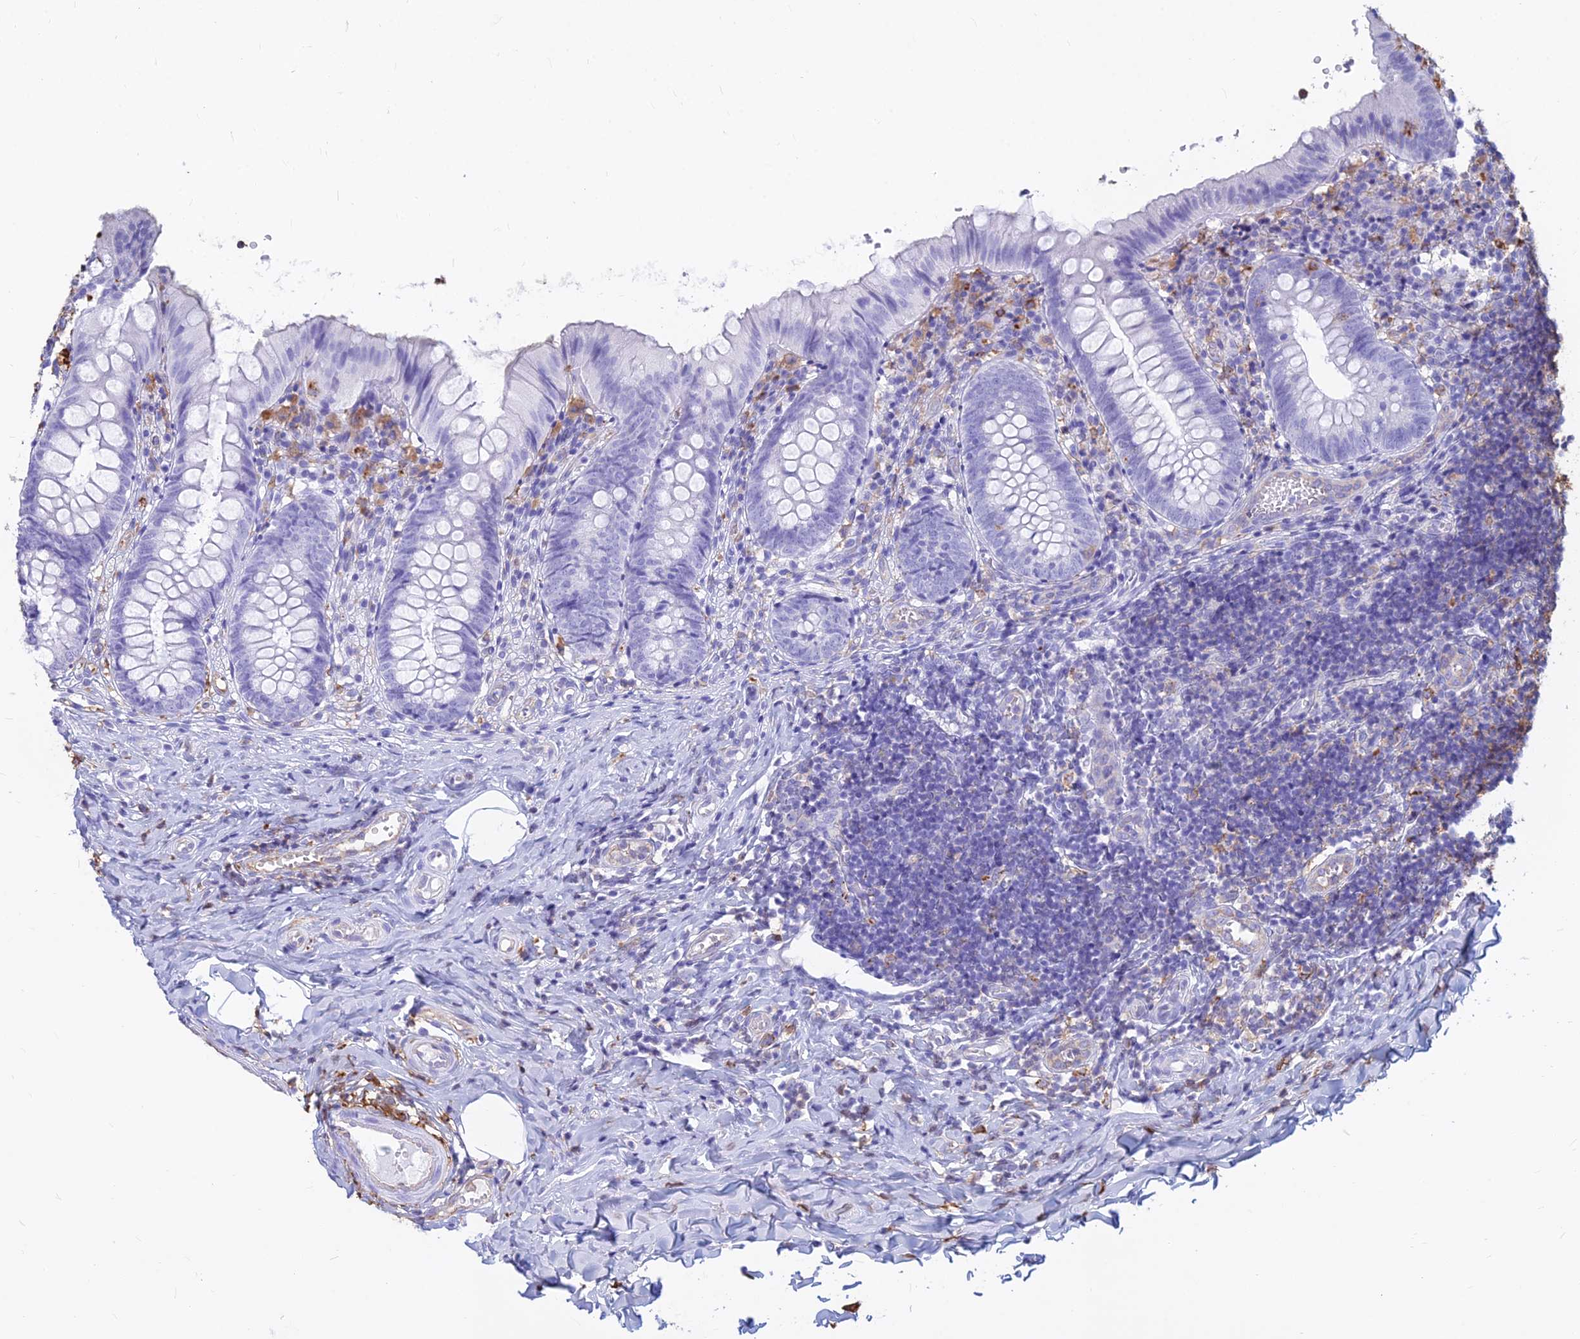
{"staining": {"intensity": "negative", "quantity": "none", "location": "none"}, "tissue": "appendix", "cell_type": "Glandular cells", "image_type": "normal", "snomed": [{"axis": "morphology", "description": "Normal tissue, NOS"}, {"axis": "topography", "description": "Appendix"}], "caption": "This is an IHC micrograph of normal appendix. There is no expression in glandular cells.", "gene": "HLA", "patient": {"sex": "male", "age": 8}}